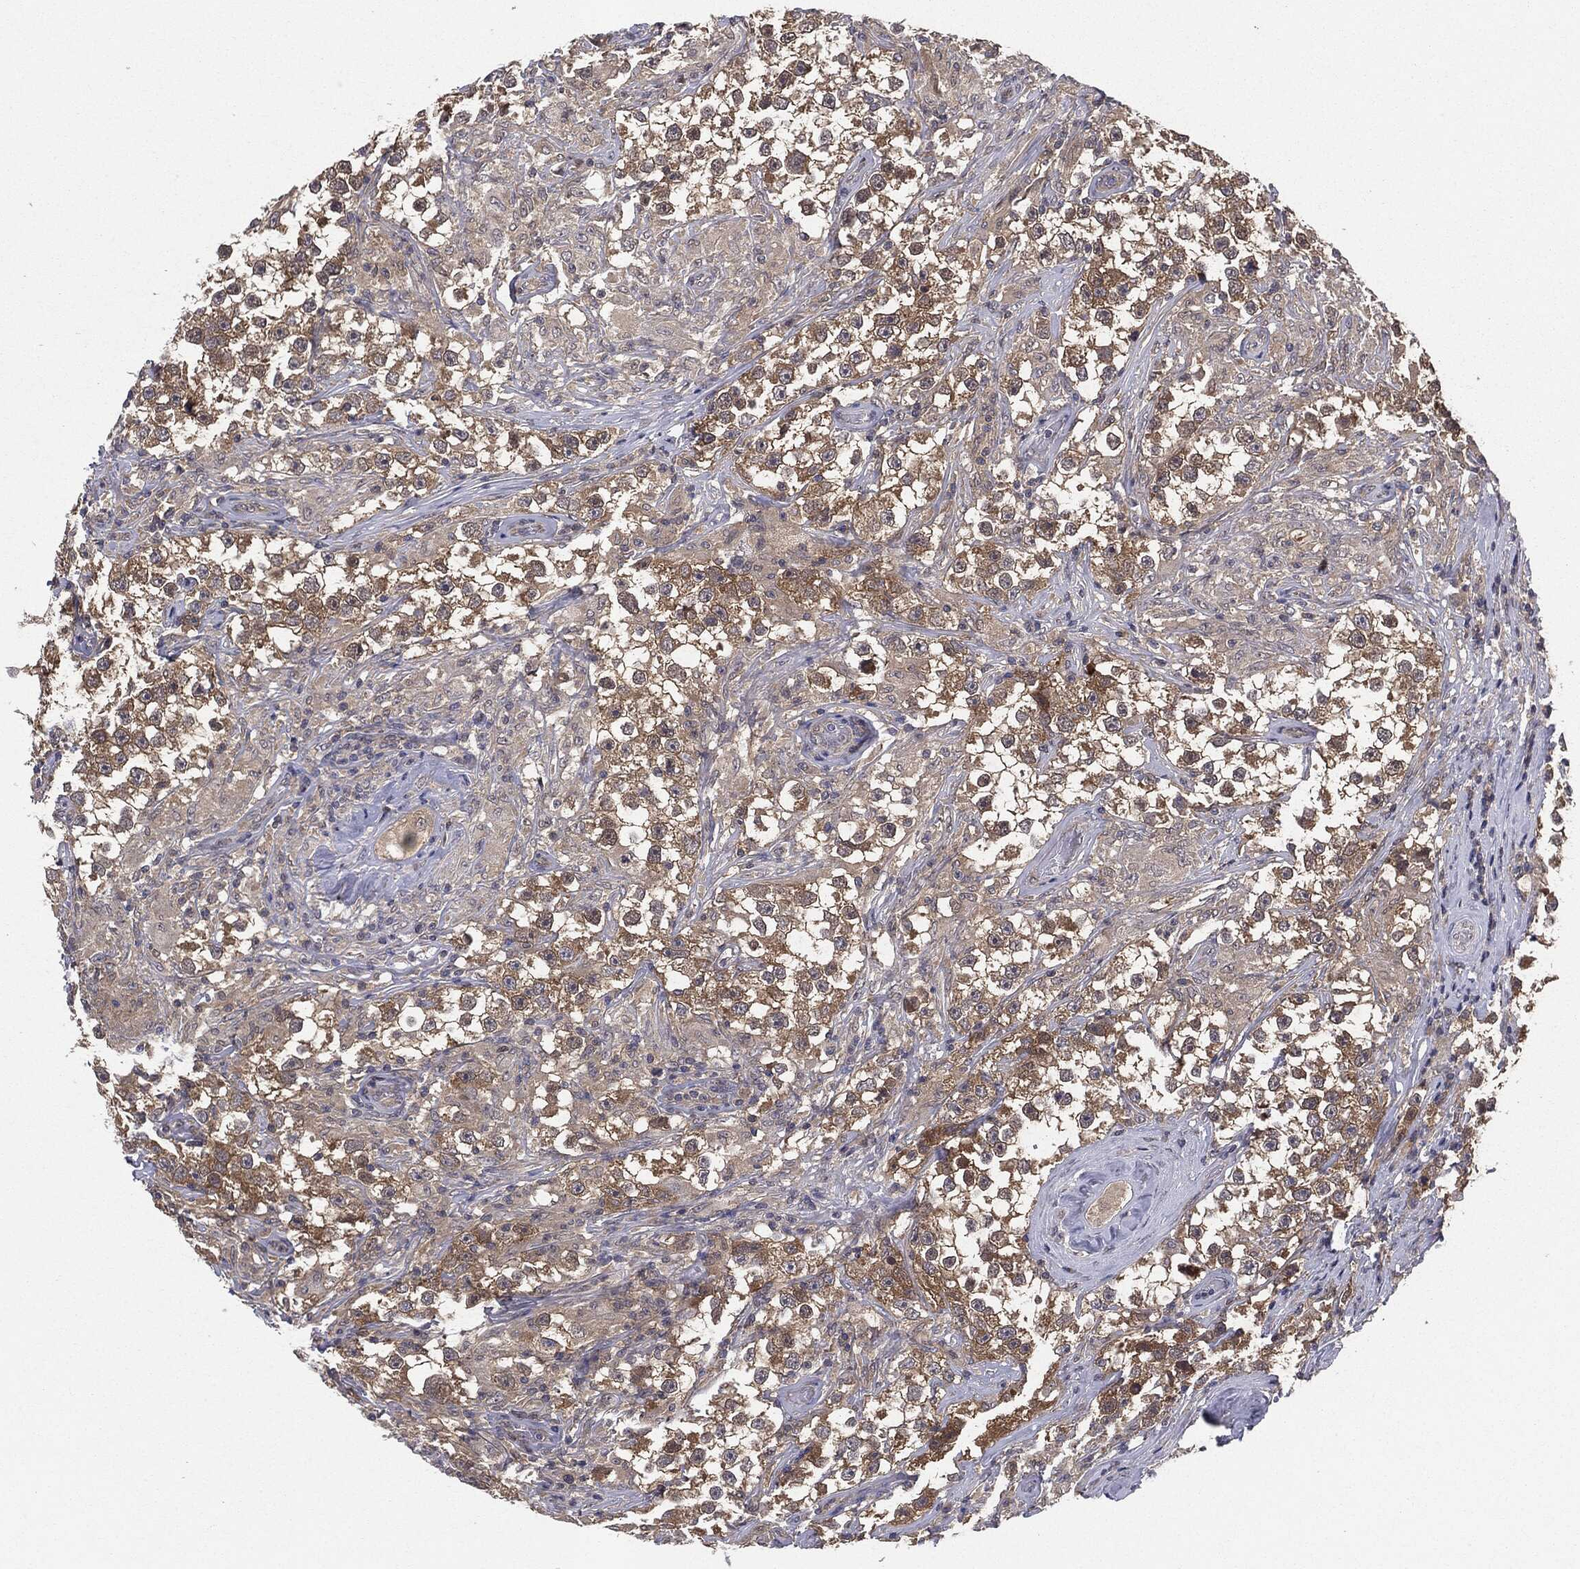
{"staining": {"intensity": "moderate", "quantity": ">75%", "location": "cytoplasmic/membranous"}, "tissue": "testis cancer", "cell_type": "Tumor cells", "image_type": "cancer", "snomed": [{"axis": "morphology", "description": "Seminoma, NOS"}, {"axis": "topography", "description": "Testis"}], "caption": "A brown stain highlights moderate cytoplasmic/membranous positivity of a protein in human testis cancer tumor cells.", "gene": "KRT7", "patient": {"sex": "male", "age": 46}}